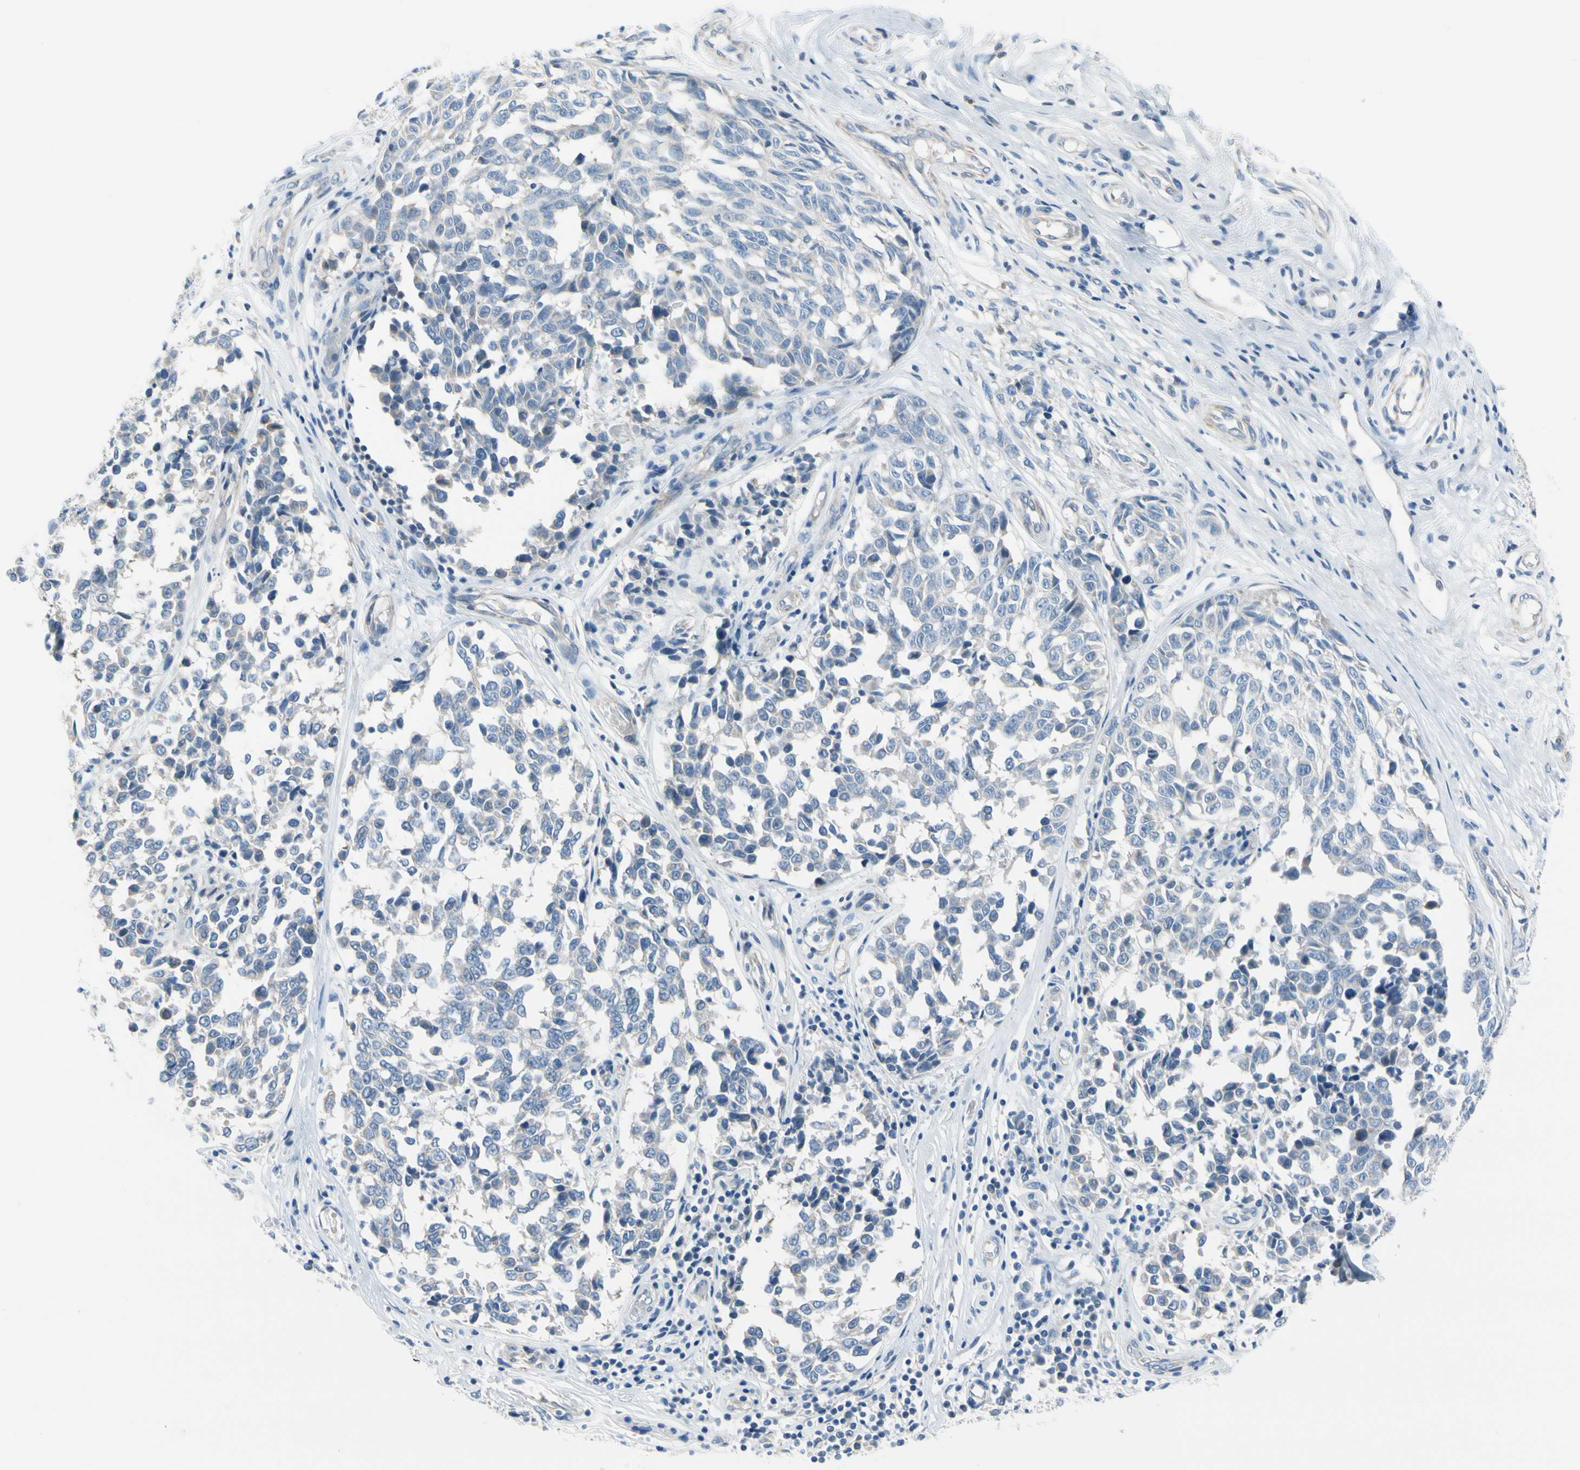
{"staining": {"intensity": "negative", "quantity": "none", "location": "none"}, "tissue": "melanoma", "cell_type": "Tumor cells", "image_type": "cancer", "snomed": [{"axis": "morphology", "description": "Malignant melanoma, NOS"}, {"axis": "topography", "description": "Skin"}], "caption": "Tumor cells are negative for protein expression in human melanoma. Nuclei are stained in blue.", "gene": "FCER2", "patient": {"sex": "female", "age": 64}}